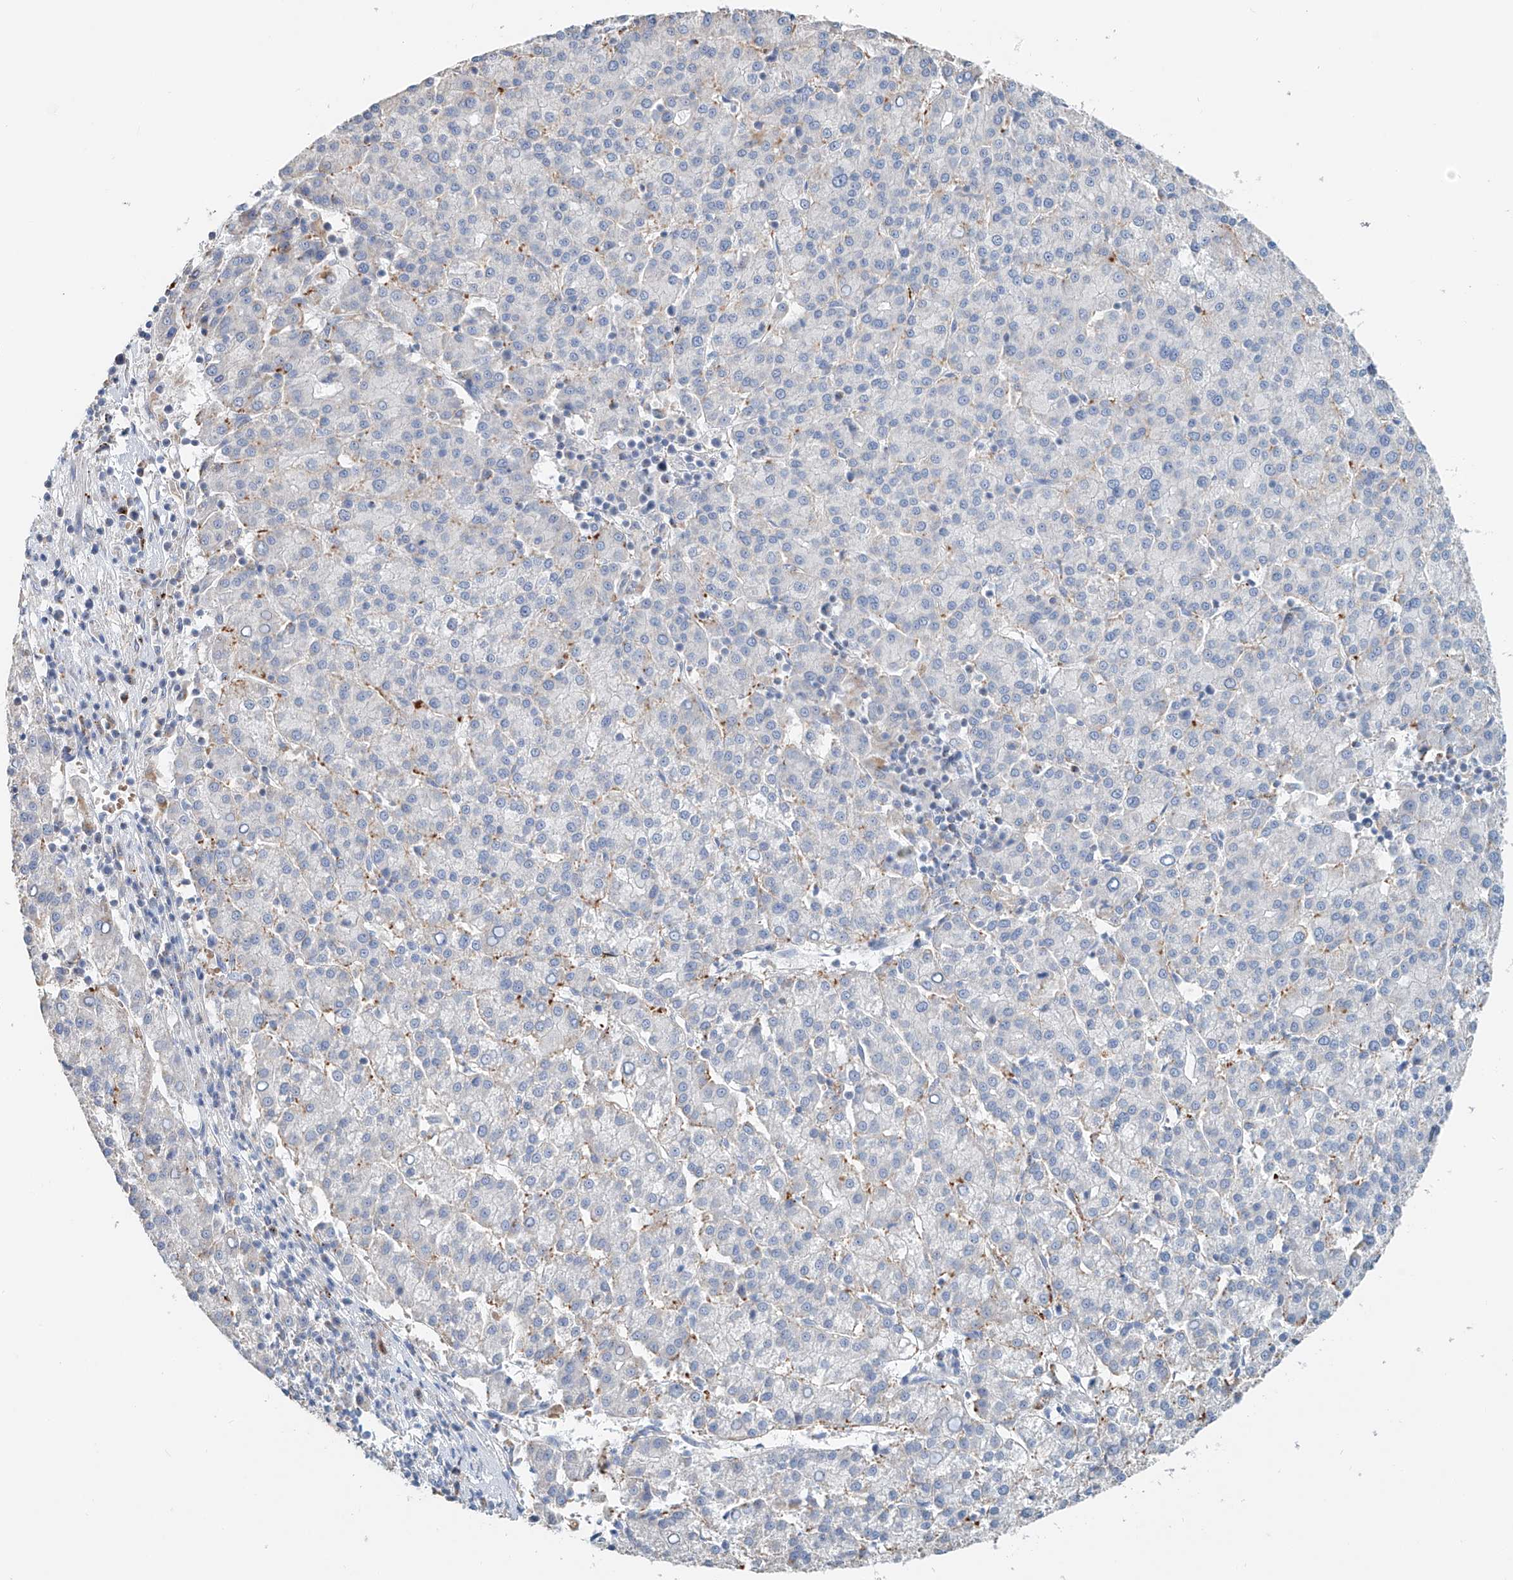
{"staining": {"intensity": "negative", "quantity": "none", "location": "none"}, "tissue": "liver cancer", "cell_type": "Tumor cells", "image_type": "cancer", "snomed": [{"axis": "morphology", "description": "Carcinoma, Hepatocellular, NOS"}, {"axis": "topography", "description": "Liver"}], "caption": "Immunohistochemistry micrograph of liver cancer (hepatocellular carcinoma) stained for a protein (brown), which displays no staining in tumor cells.", "gene": "TRIM47", "patient": {"sex": "female", "age": 58}}